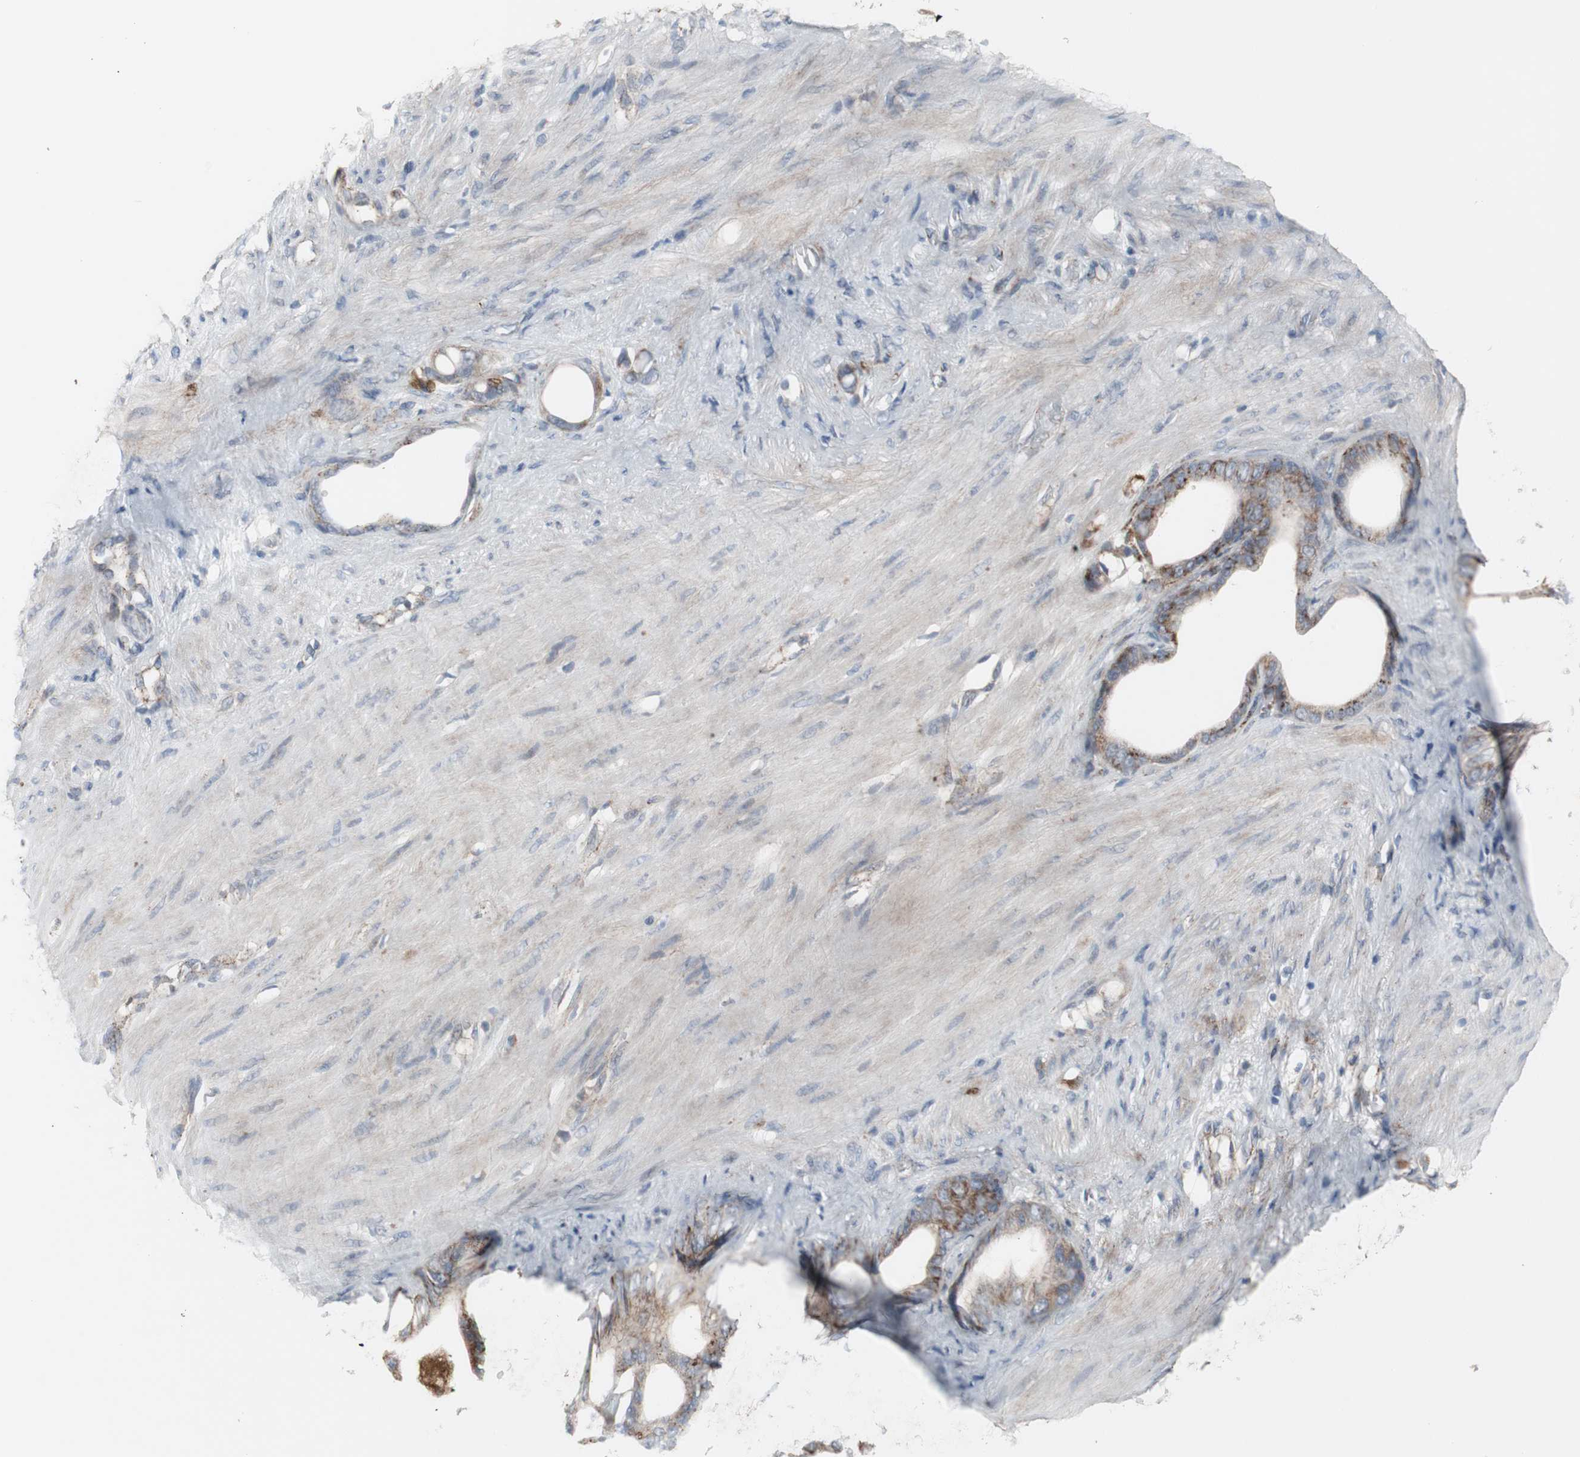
{"staining": {"intensity": "strong", "quantity": "25%-75%", "location": "cytoplasmic/membranous"}, "tissue": "stomach cancer", "cell_type": "Tumor cells", "image_type": "cancer", "snomed": [{"axis": "morphology", "description": "Adenocarcinoma, NOS"}, {"axis": "topography", "description": "Stomach"}], "caption": "The micrograph exhibits staining of stomach cancer, revealing strong cytoplasmic/membranous protein staining (brown color) within tumor cells.", "gene": "GBA1", "patient": {"sex": "female", "age": 75}}